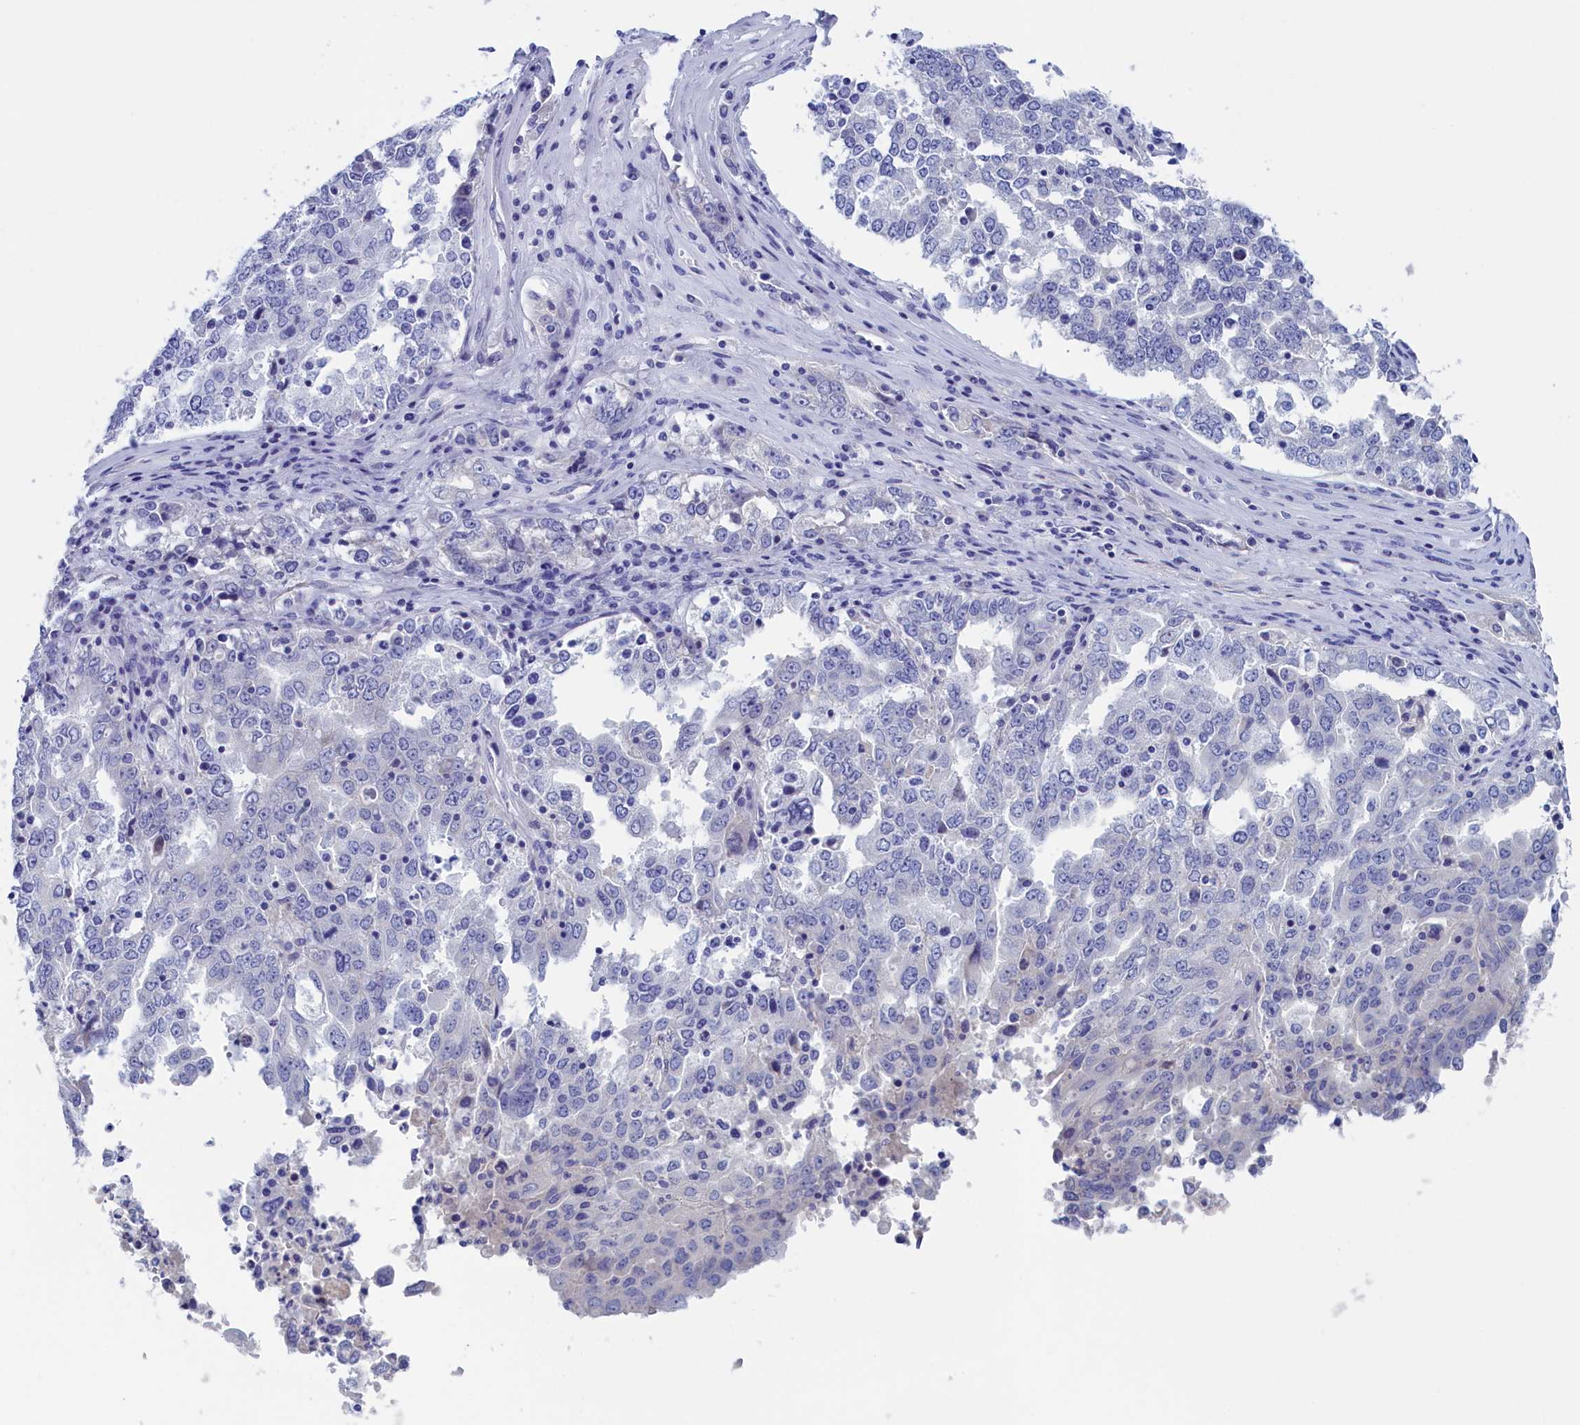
{"staining": {"intensity": "negative", "quantity": "none", "location": "none"}, "tissue": "ovarian cancer", "cell_type": "Tumor cells", "image_type": "cancer", "snomed": [{"axis": "morphology", "description": "Carcinoma, endometroid"}, {"axis": "topography", "description": "Ovary"}], "caption": "Protein analysis of ovarian endometroid carcinoma displays no significant positivity in tumor cells.", "gene": "ANKRD2", "patient": {"sex": "female", "age": 62}}